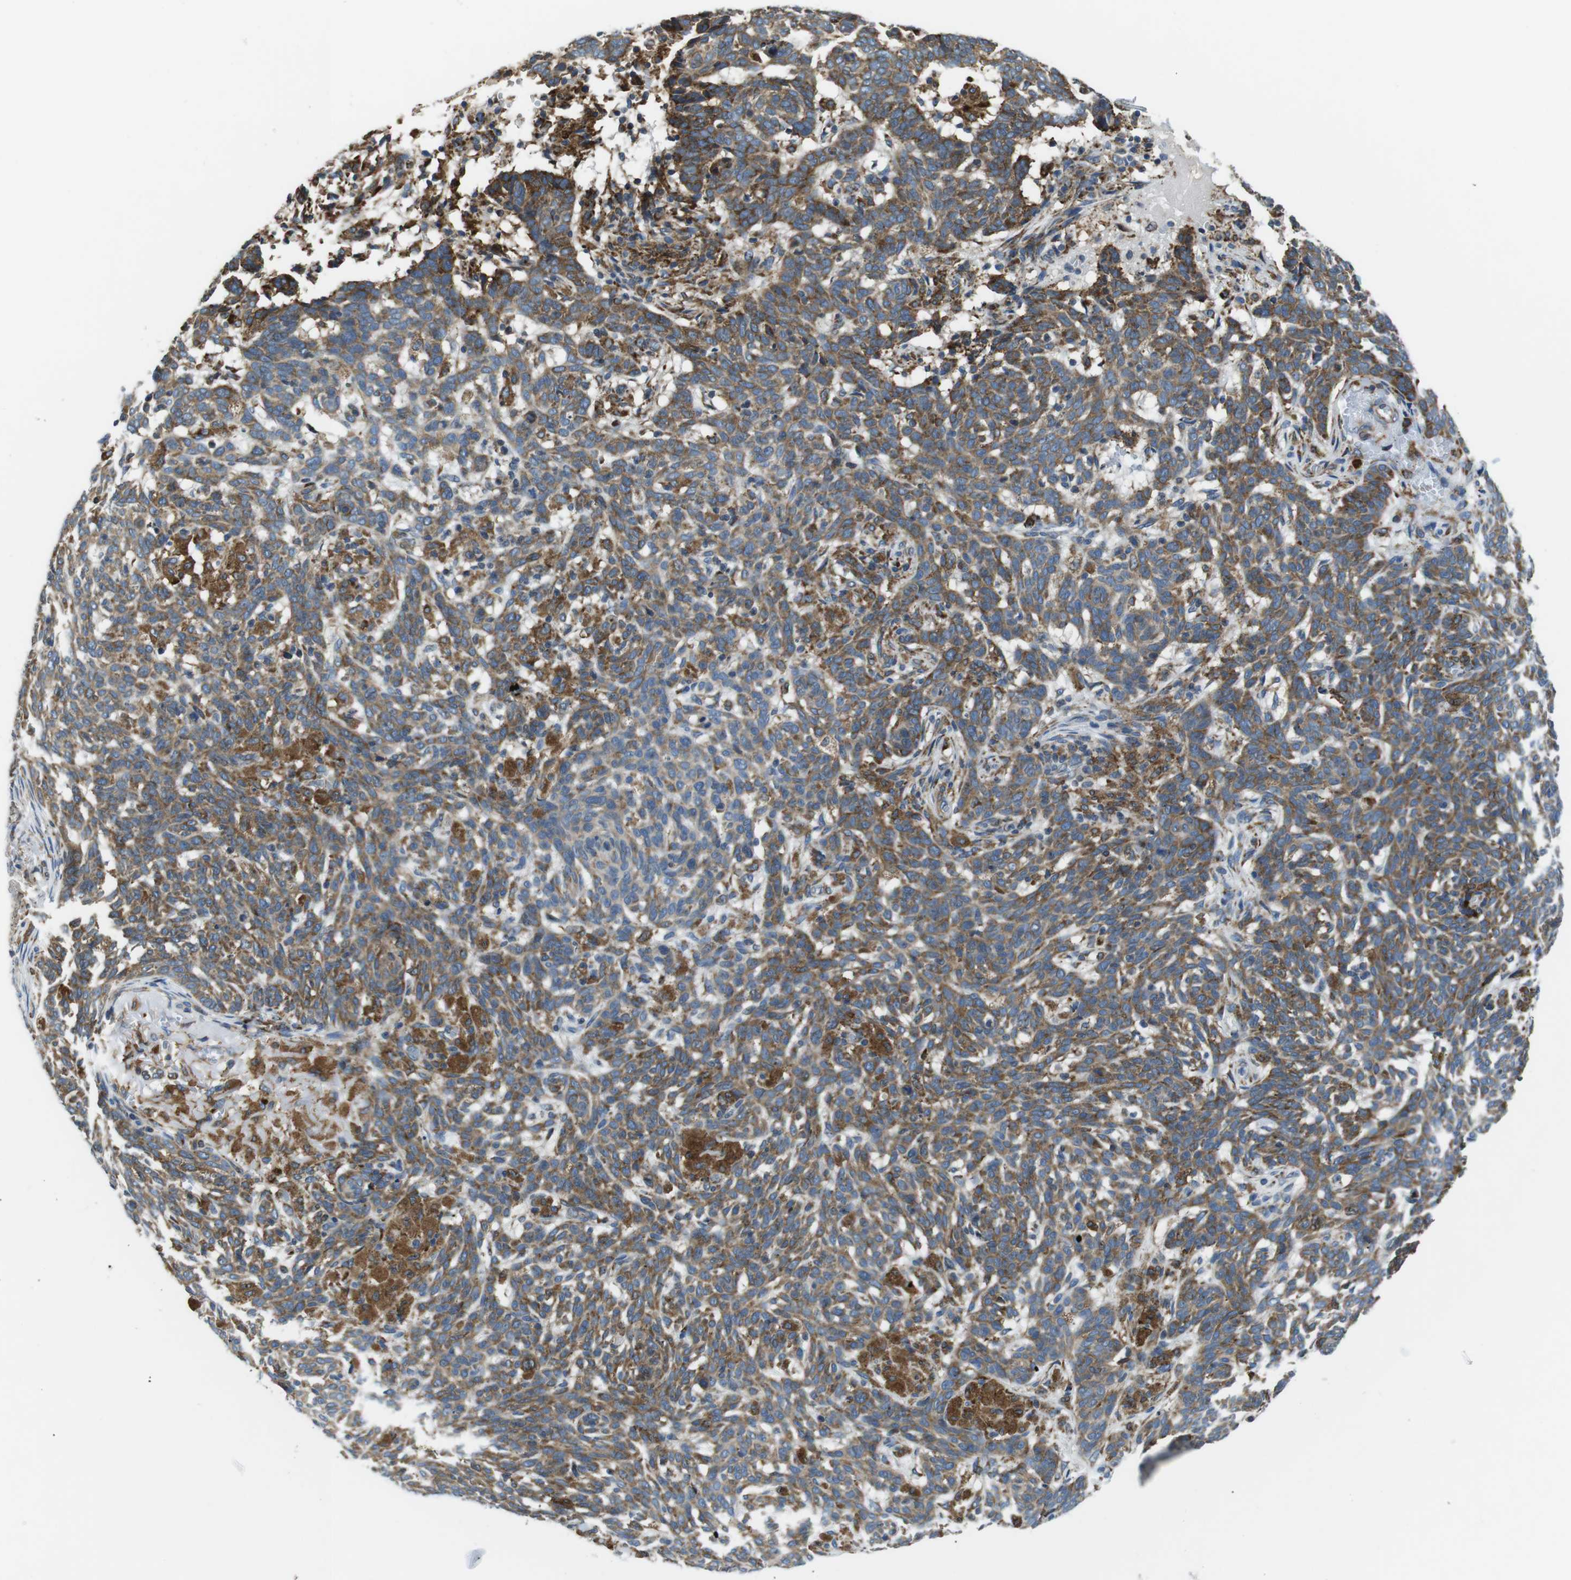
{"staining": {"intensity": "moderate", "quantity": ">75%", "location": "cytoplasmic/membranous"}, "tissue": "skin cancer", "cell_type": "Tumor cells", "image_type": "cancer", "snomed": [{"axis": "morphology", "description": "Basal cell carcinoma"}, {"axis": "topography", "description": "Skin"}], "caption": "High-magnification brightfield microscopy of skin cancer stained with DAB (3,3'-diaminobenzidine) (brown) and counterstained with hematoxylin (blue). tumor cells exhibit moderate cytoplasmic/membranous staining is seen in about>75% of cells. (DAB (3,3'-diaminobenzidine) IHC, brown staining for protein, blue staining for nuclei).", "gene": "UGGT1", "patient": {"sex": "male", "age": 85}}